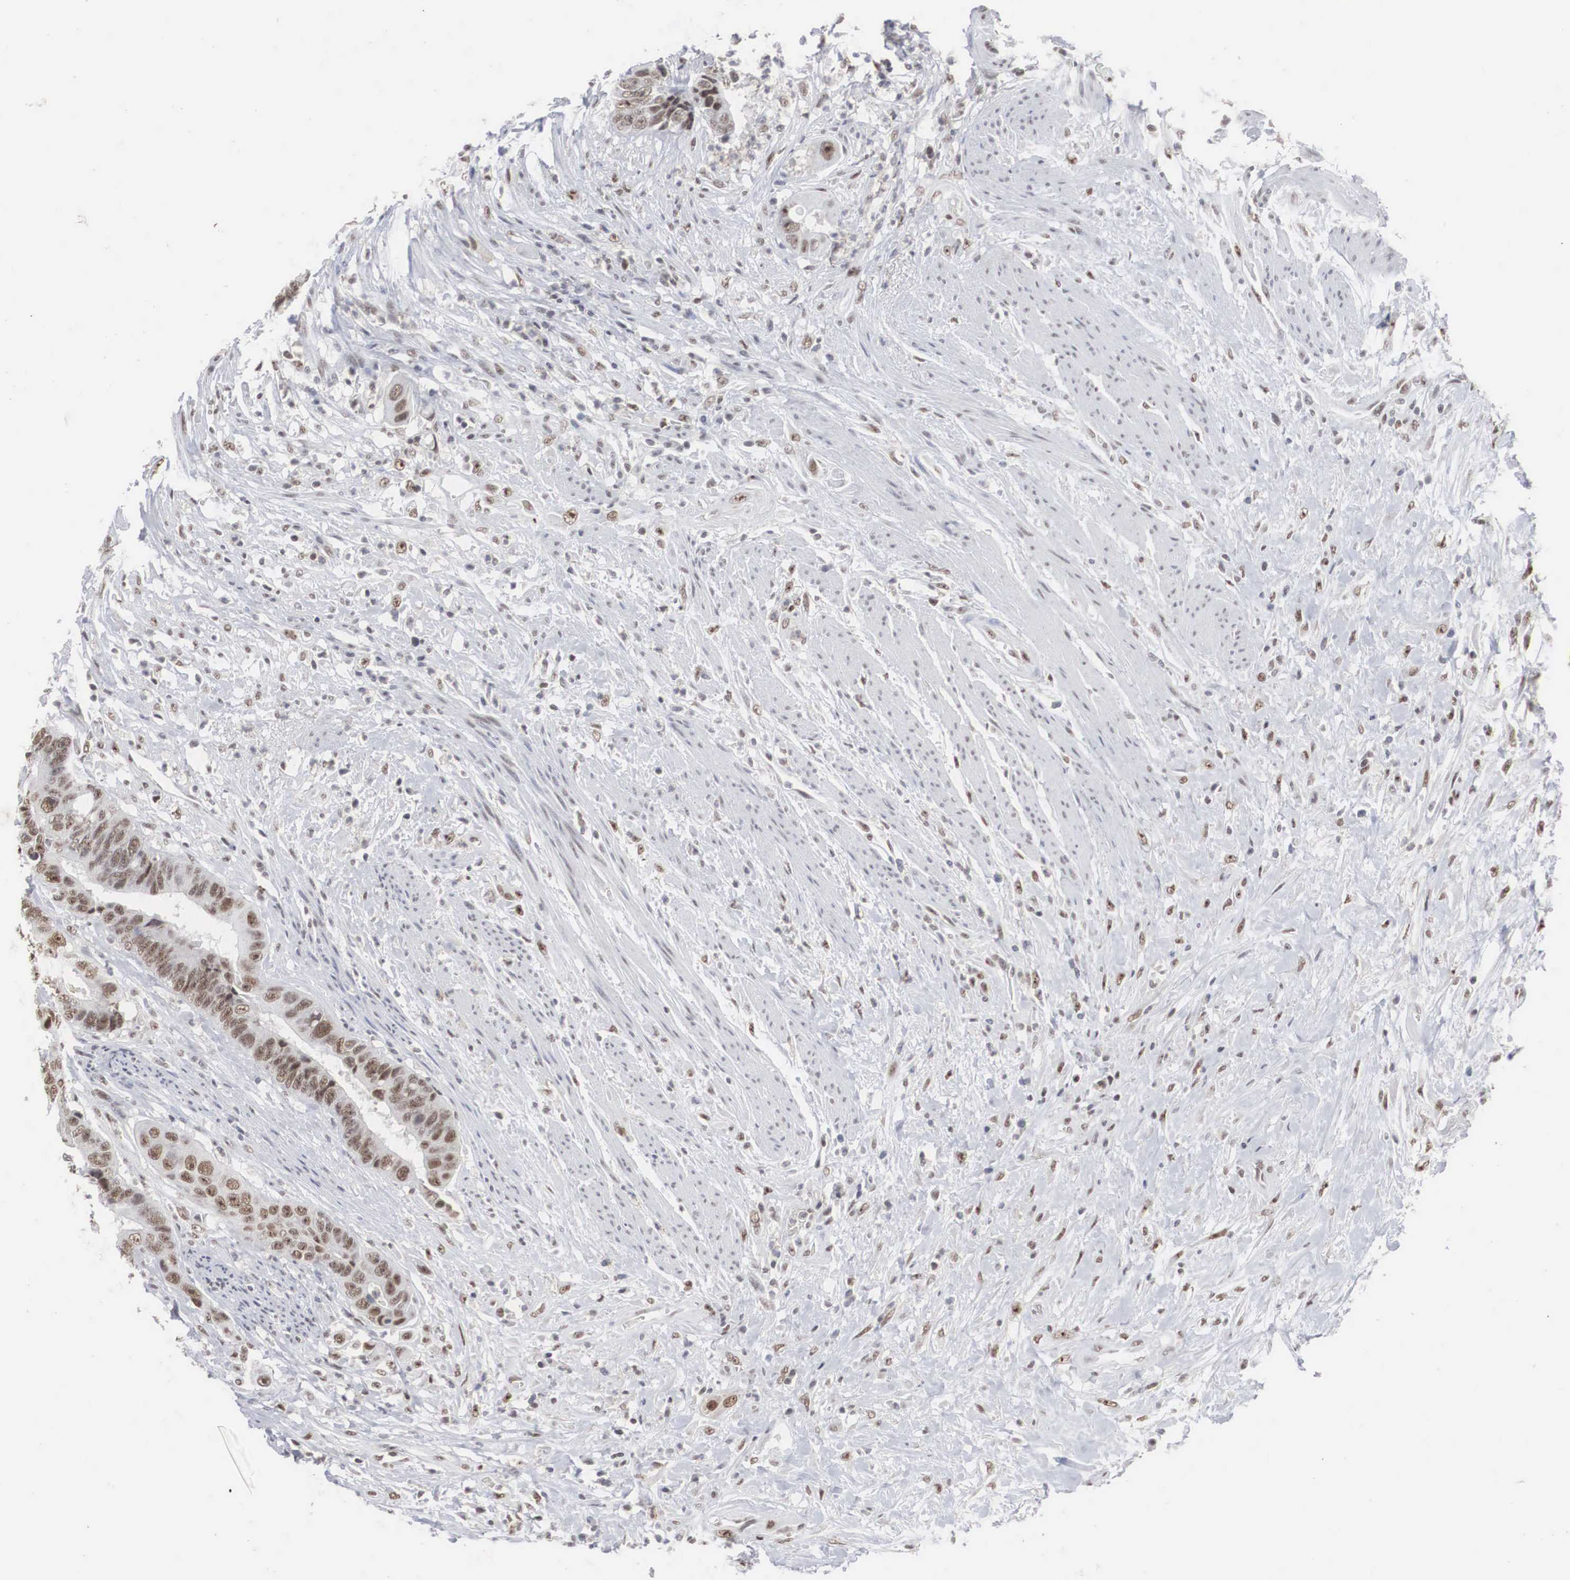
{"staining": {"intensity": "moderate", "quantity": "25%-75%", "location": "nuclear"}, "tissue": "colorectal cancer", "cell_type": "Tumor cells", "image_type": "cancer", "snomed": [{"axis": "morphology", "description": "Adenocarcinoma, NOS"}, {"axis": "topography", "description": "Rectum"}], "caption": "A medium amount of moderate nuclear staining is identified in approximately 25%-75% of tumor cells in colorectal cancer tissue.", "gene": "AUTS2", "patient": {"sex": "female", "age": 65}}